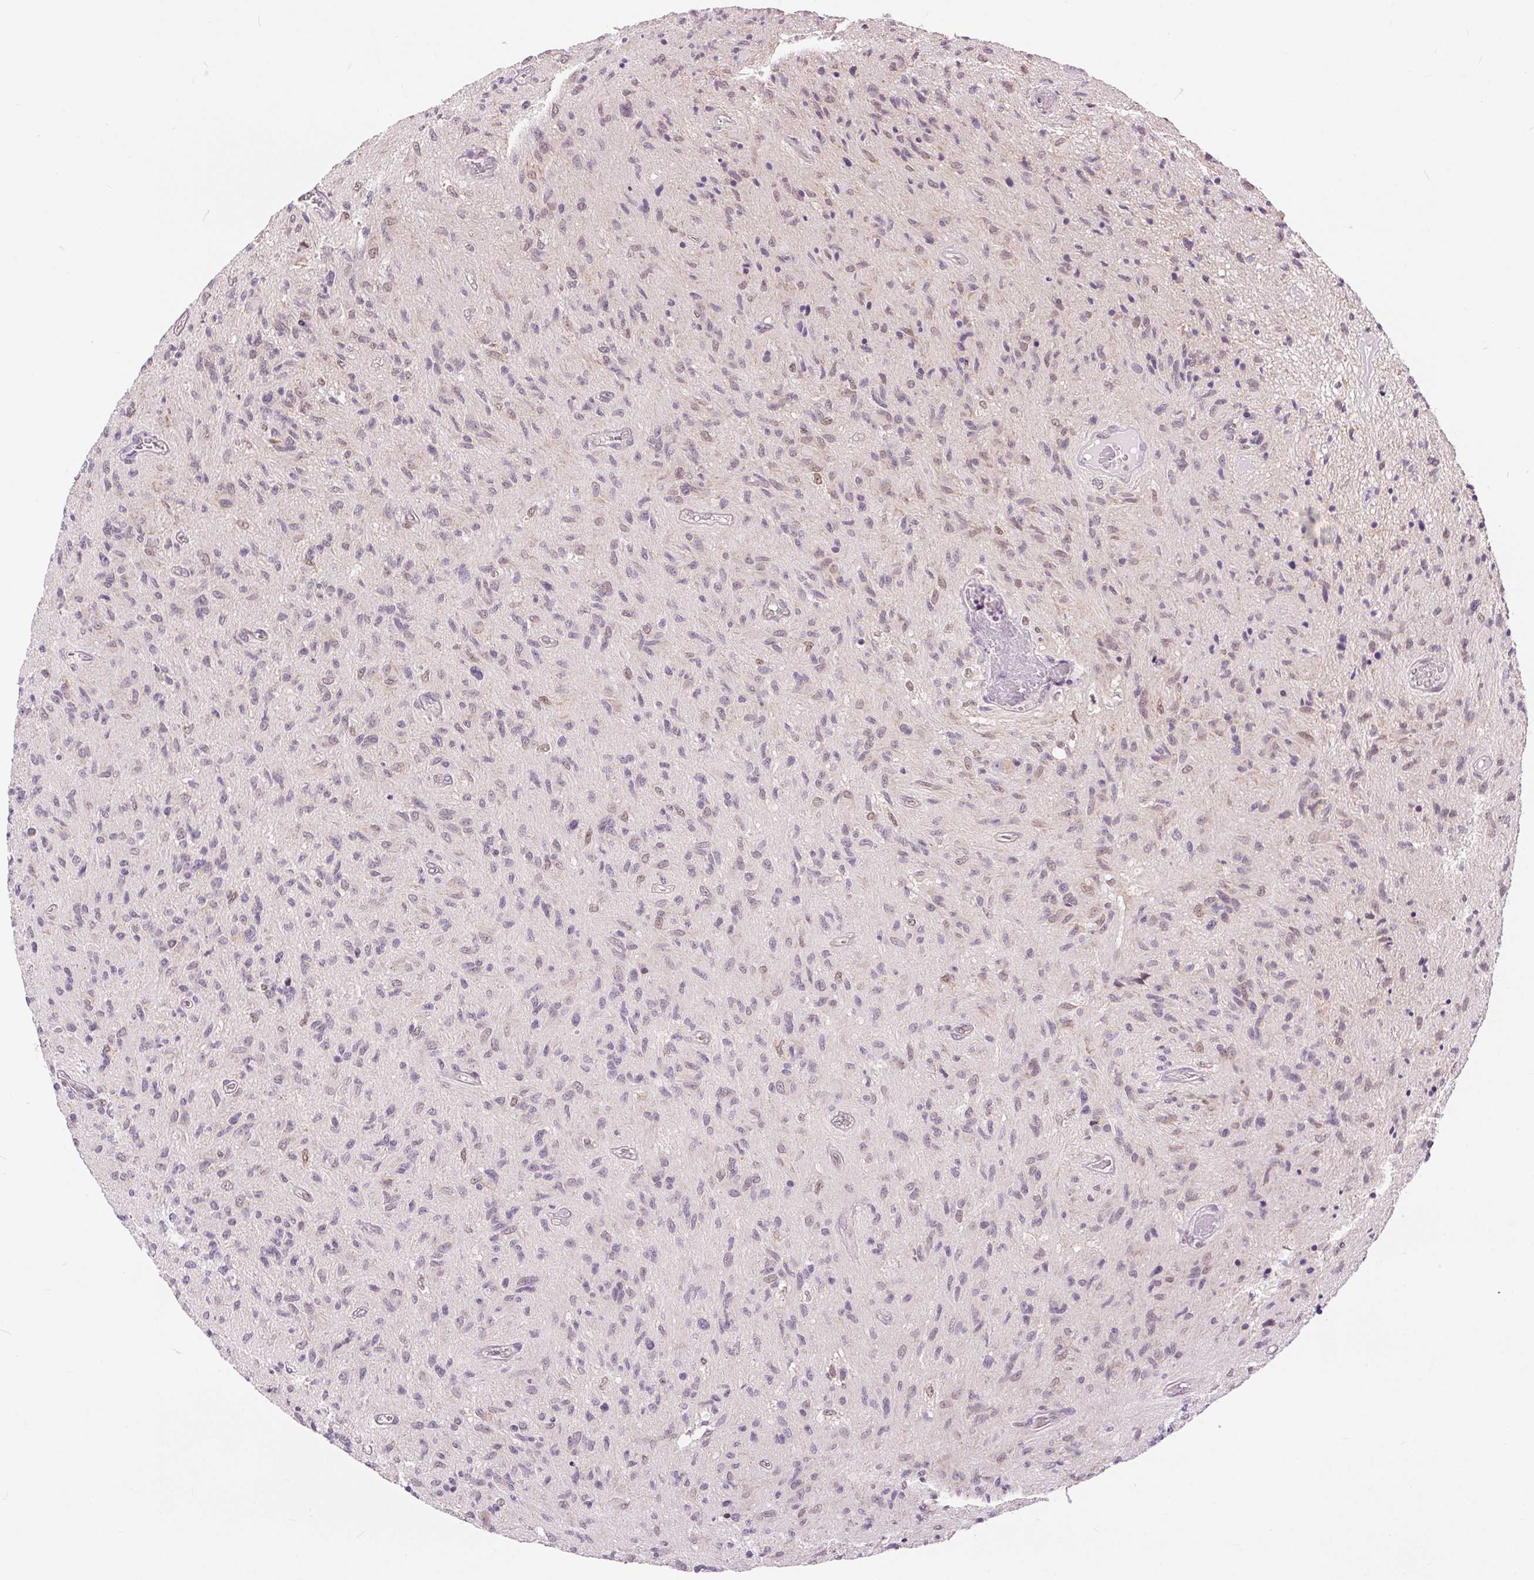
{"staining": {"intensity": "negative", "quantity": "none", "location": "none"}, "tissue": "glioma", "cell_type": "Tumor cells", "image_type": "cancer", "snomed": [{"axis": "morphology", "description": "Glioma, malignant, High grade"}, {"axis": "topography", "description": "Brain"}], "caption": "Immunohistochemistry (IHC) photomicrograph of neoplastic tissue: human glioma stained with DAB (3,3'-diaminobenzidine) exhibits no significant protein positivity in tumor cells.", "gene": "POU2F2", "patient": {"sex": "male", "age": 54}}